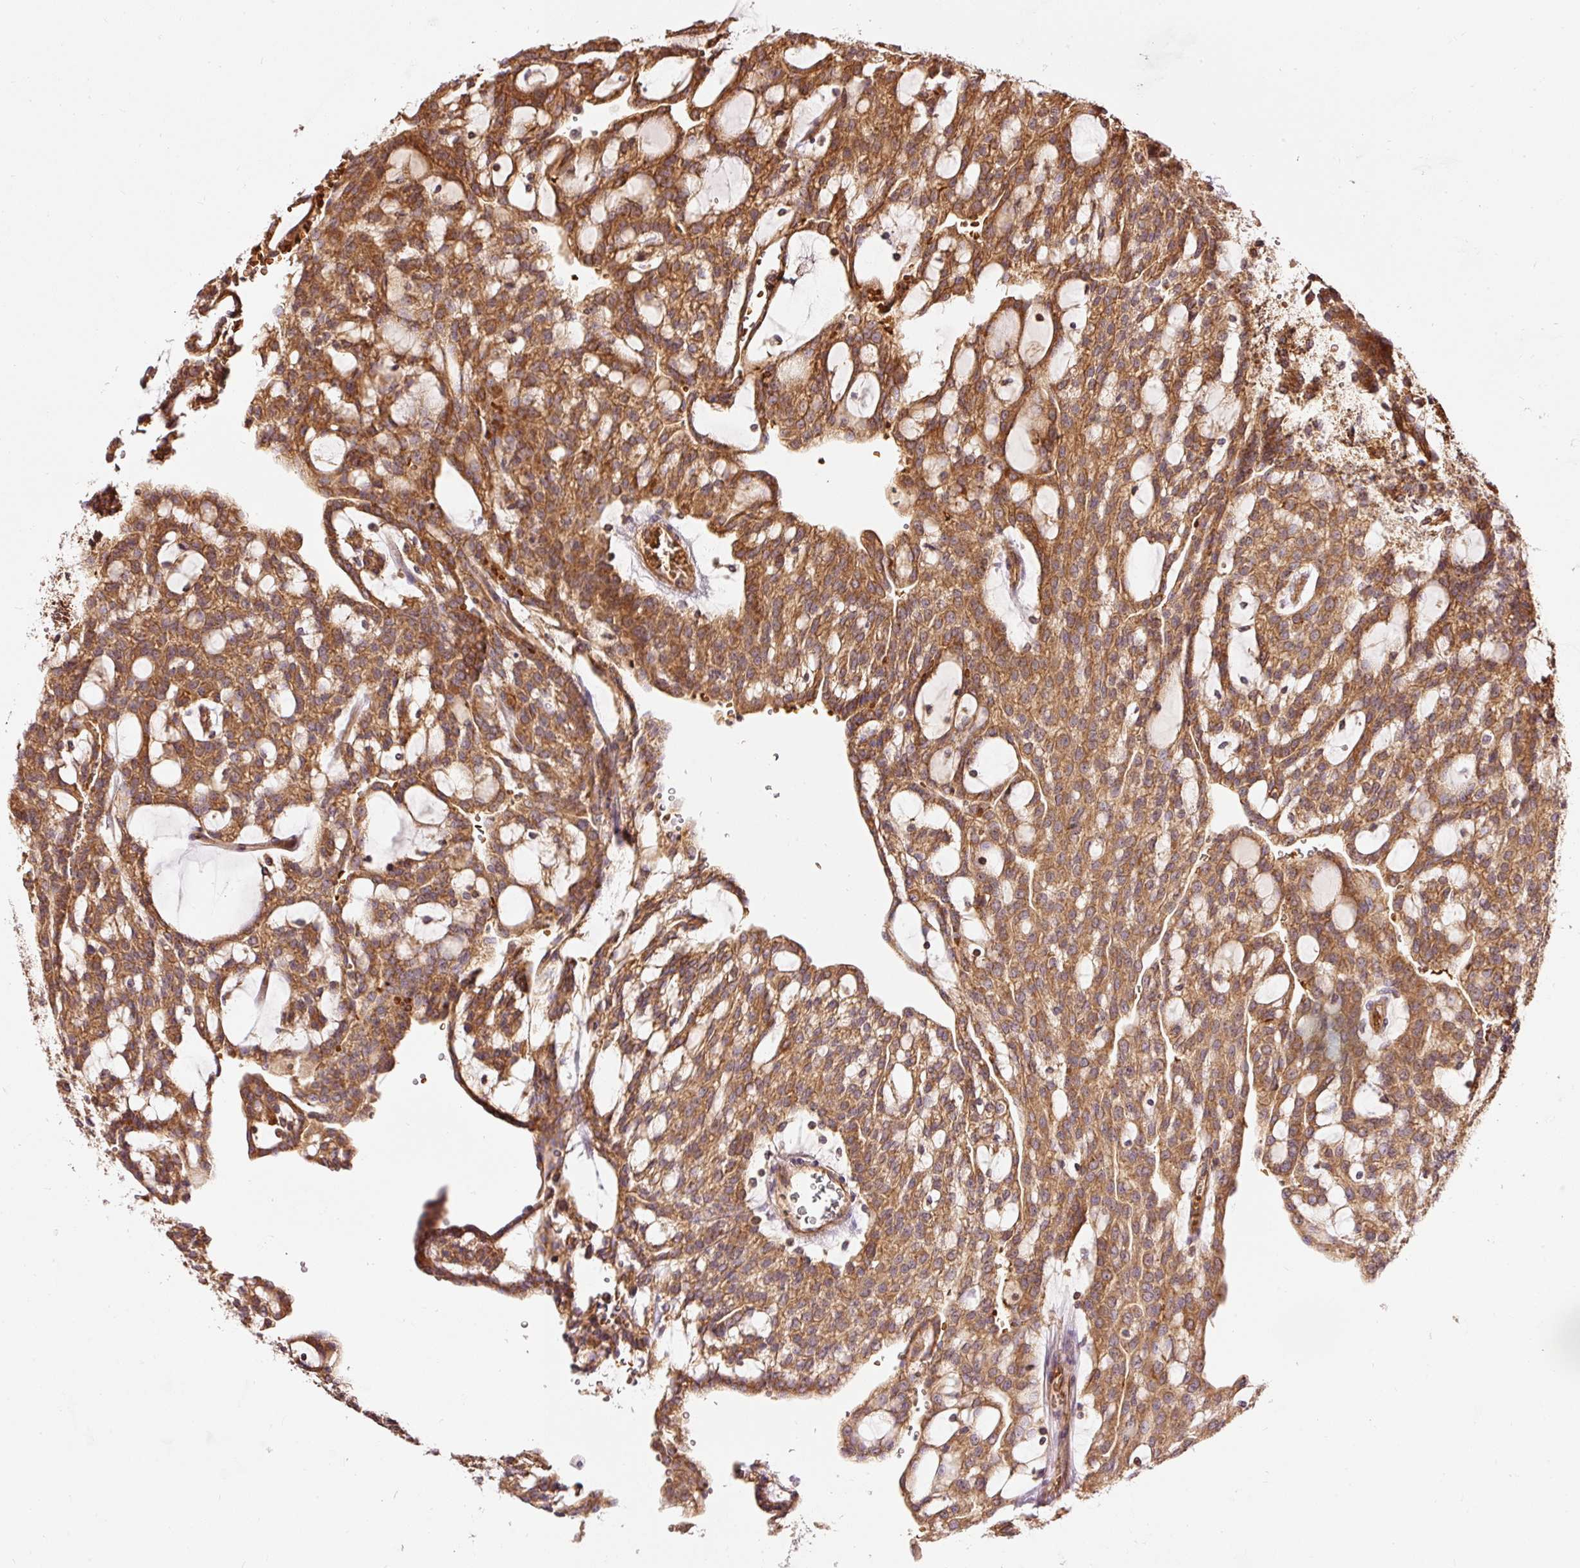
{"staining": {"intensity": "moderate", "quantity": ">75%", "location": "cytoplasmic/membranous"}, "tissue": "renal cancer", "cell_type": "Tumor cells", "image_type": "cancer", "snomed": [{"axis": "morphology", "description": "Adenocarcinoma, NOS"}, {"axis": "topography", "description": "Kidney"}], "caption": "A brown stain highlights moderate cytoplasmic/membranous expression of a protein in adenocarcinoma (renal) tumor cells. (DAB (3,3'-diaminobenzidine) IHC with brightfield microscopy, high magnification).", "gene": "ADCY4", "patient": {"sex": "male", "age": 63}}